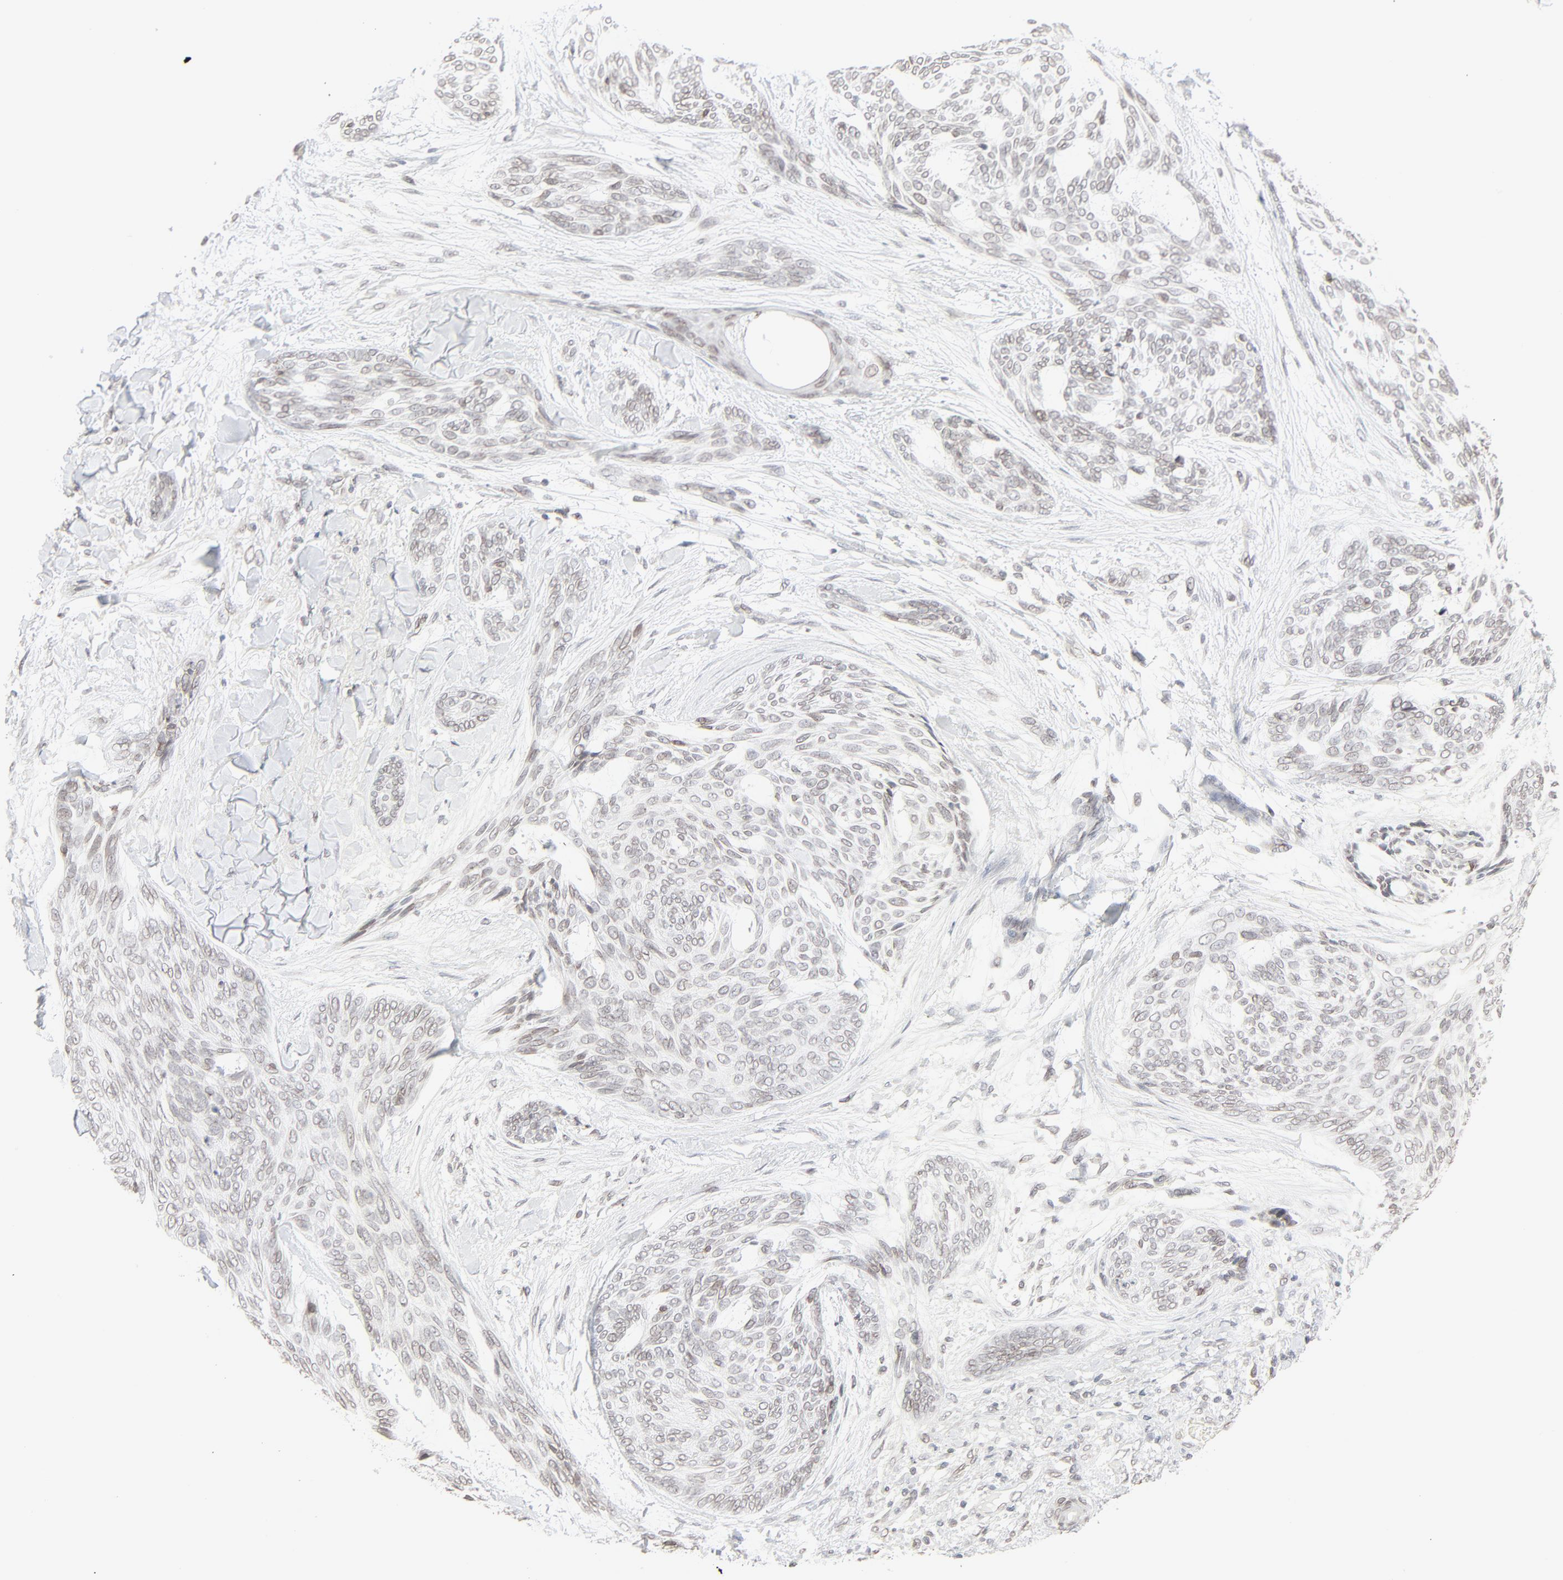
{"staining": {"intensity": "weak", "quantity": "25%-75%", "location": "cytoplasmic/membranous,nuclear"}, "tissue": "skin cancer", "cell_type": "Tumor cells", "image_type": "cancer", "snomed": [{"axis": "morphology", "description": "Normal tissue, NOS"}, {"axis": "morphology", "description": "Basal cell carcinoma"}, {"axis": "topography", "description": "Skin"}], "caption": "Protein expression analysis of human skin basal cell carcinoma reveals weak cytoplasmic/membranous and nuclear expression in approximately 25%-75% of tumor cells. The staining is performed using DAB (3,3'-diaminobenzidine) brown chromogen to label protein expression. The nuclei are counter-stained blue using hematoxylin.", "gene": "MAD1L1", "patient": {"sex": "female", "age": 71}}